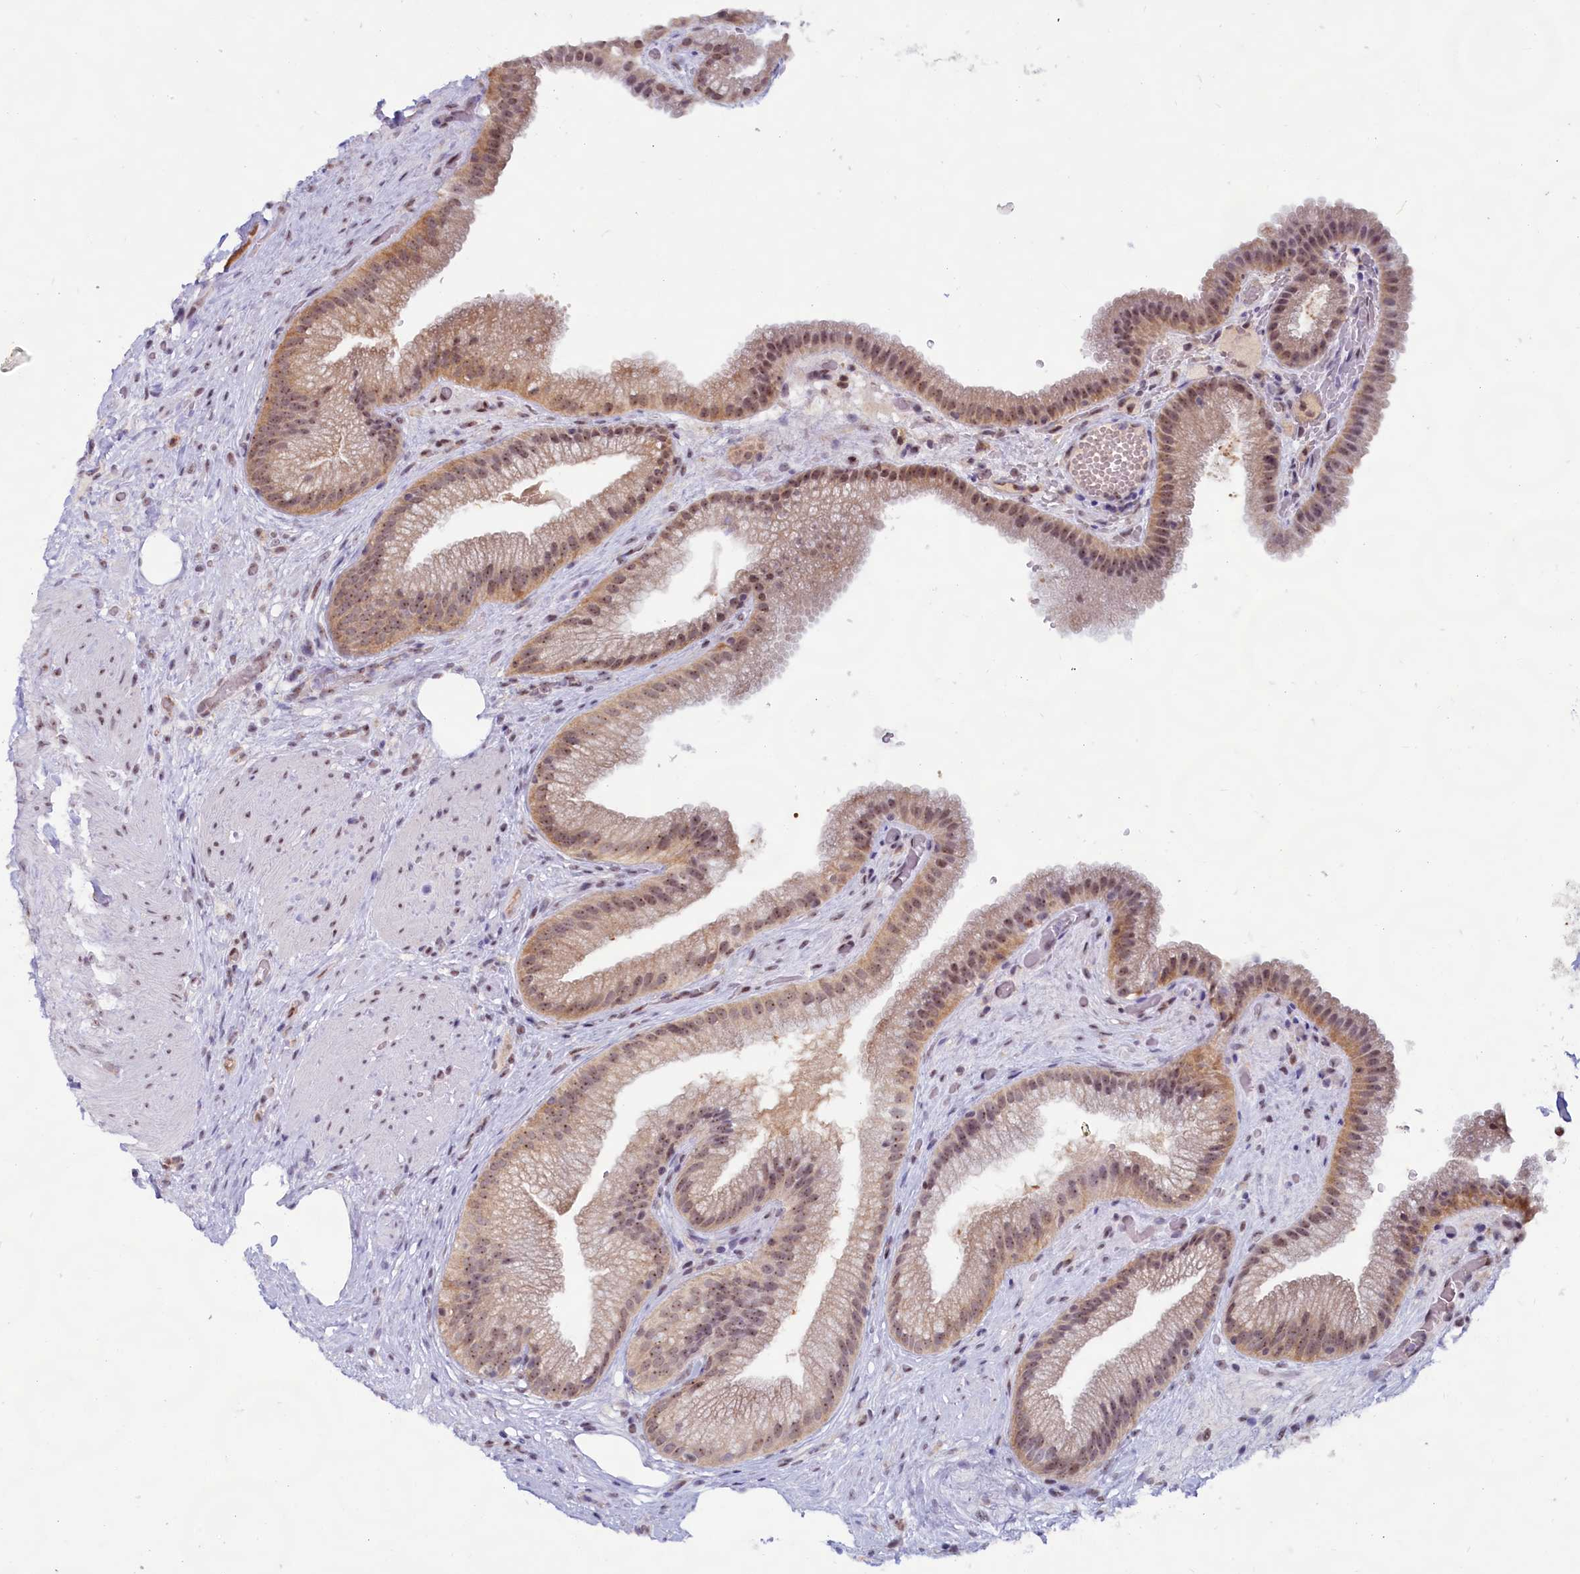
{"staining": {"intensity": "moderate", "quantity": ">75%", "location": "cytoplasmic/membranous,nuclear"}, "tissue": "gallbladder", "cell_type": "Glandular cells", "image_type": "normal", "snomed": [{"axis": "morphology", "description": "Normal tissue, NOS"}, {"axis": "morphology", "description": "Inflammation, NOS"}, {"axis": "topography", "description": "Gallbladder"}], "caption": "A medium amount of moderate cytoplasmic/membranous,nuclear positivity is seen in about >75% of glandular cells in benign gallbladder. The staining was performed using DAB (3,3'-diaminobenzidine), with brown indicating positive protein expression. Nuclei are stained blue with hematoxylin.", "gene": "C1D", "patient": {"sex": "male", "age": 51}}